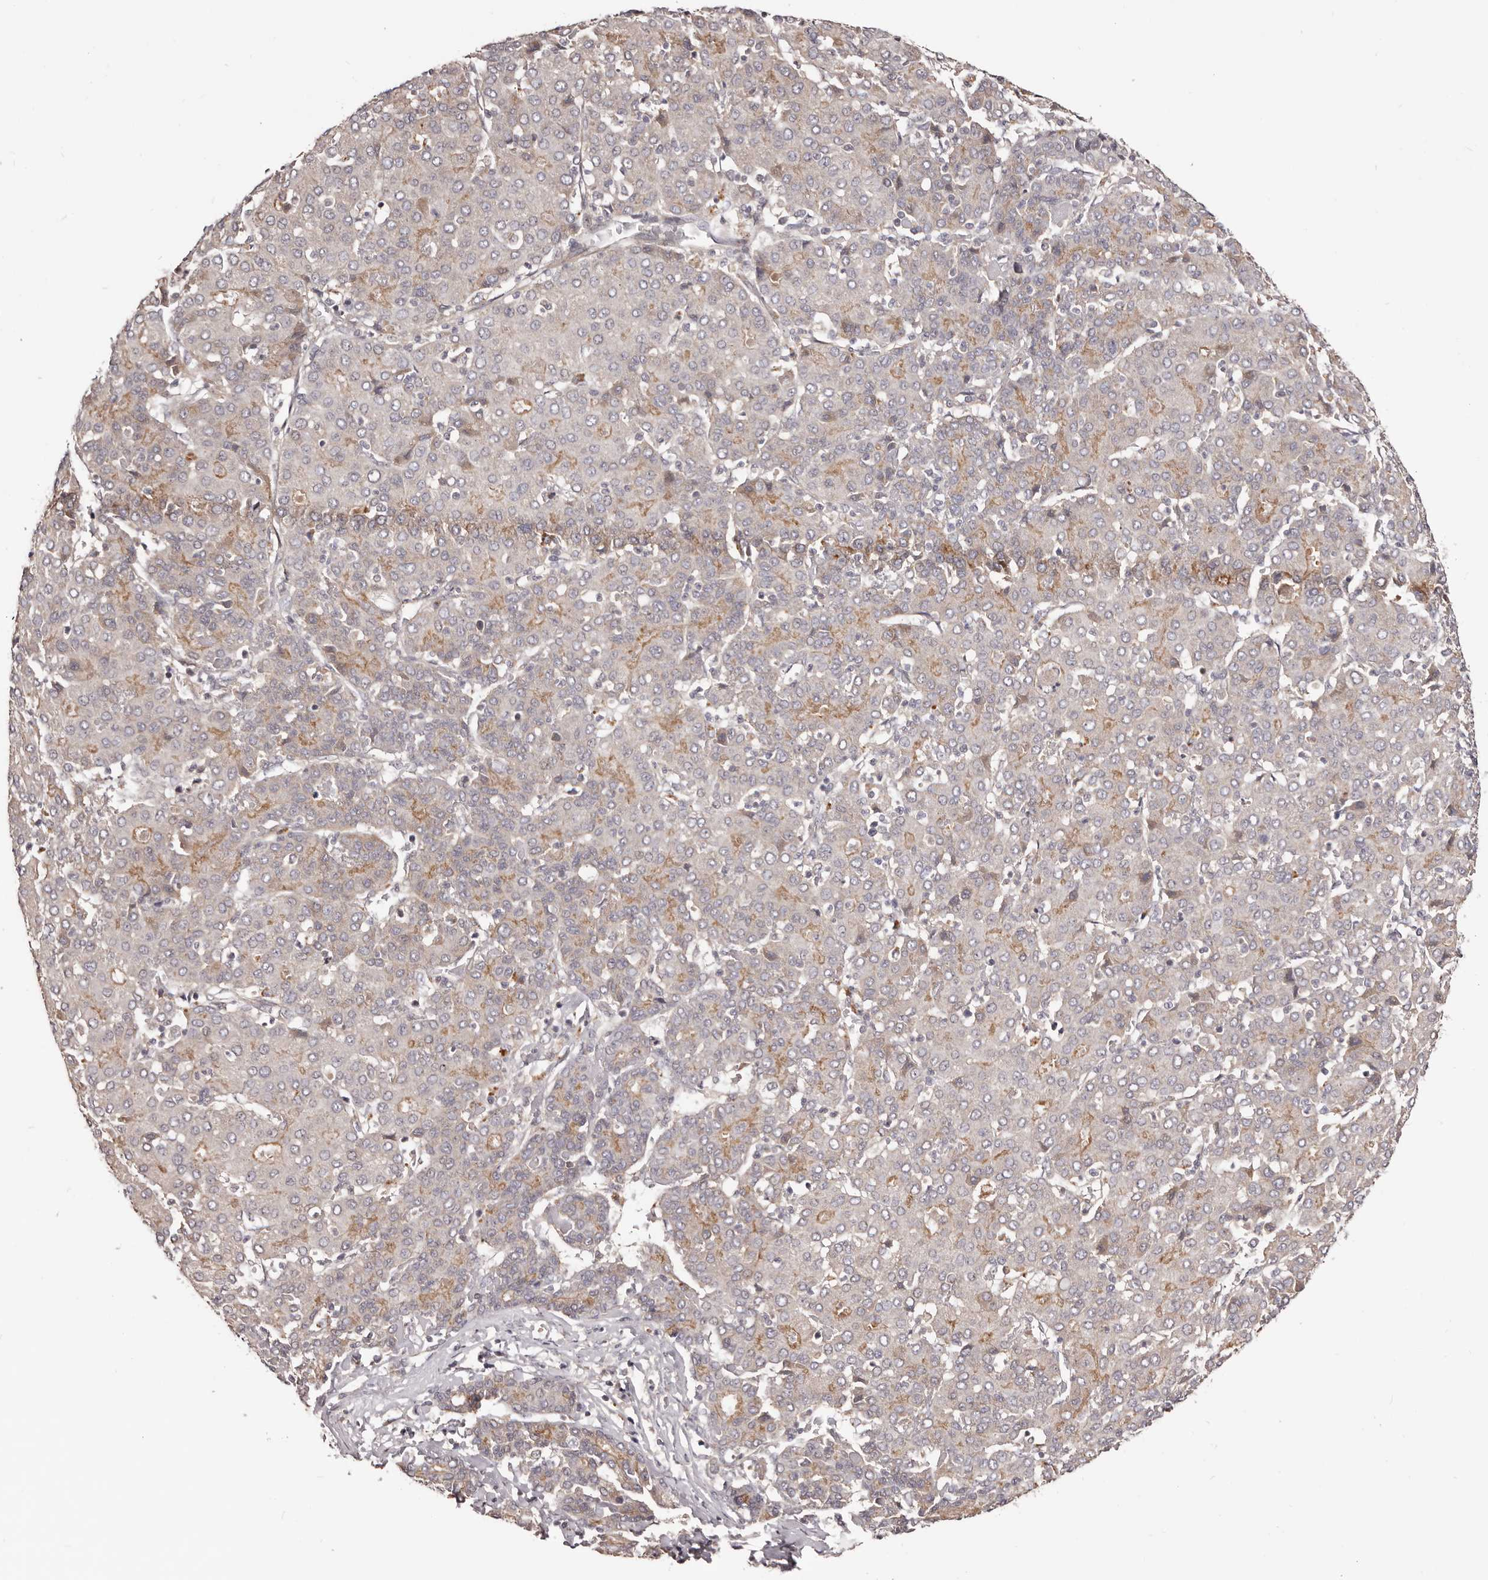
{"staining": {"intensity": "moderate", "quantity": "<25%", "location": "cytoplasmic/membranous"}, "tissue": "liver cancer", "cell_type": "Tumor cells", "image_type": "cancer", "snomed": [{"axis": "morphology", "description": "Carcinoma, Hepatocellular, NOS"}, {"axis": "topography", "description": "Liver"}], "caption": "Tumor cells display moderate cytoplasmic/membranous staining in approximately <25% of cells in hepatocellular carcinoma (liver). (Stains: DAB in brown, nuclei in blue, Microscopy: brightfield microscopy at high magnification).", "gene": "MDP1", "patient": {"sex": "male", "age": 65}}